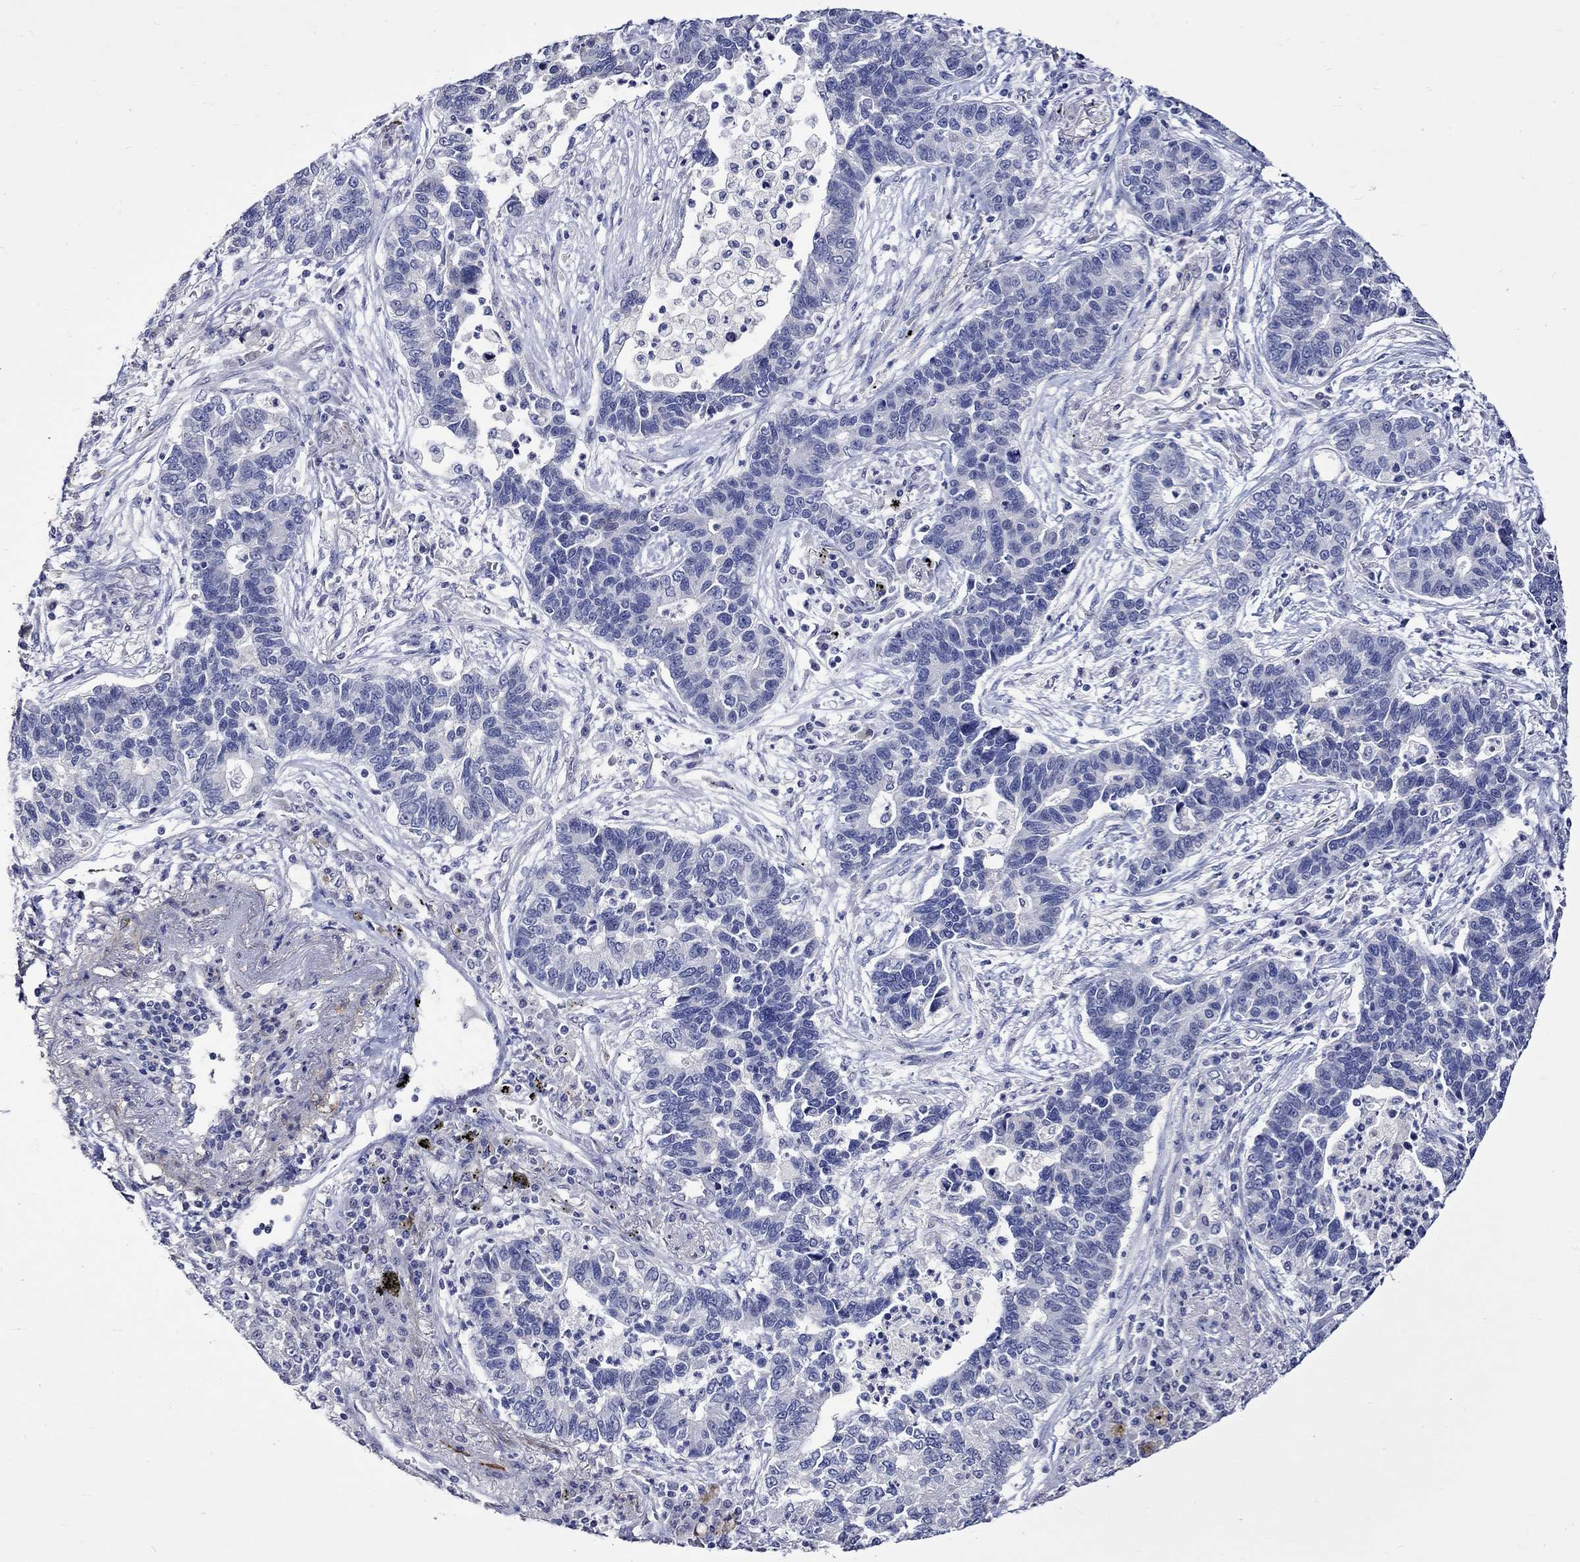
{"staining": {"intensity": "negative", "quantity": "none", "location": "none"}, "tissue": "lung cancer", "cell_type": "Tumor cells", "image_type": "cancer", "snomed": [{"axis": "morphology", "description": "Adenocarcinoma, NOS"}, {"axis": "topography", "description": "Lung"}], "caption": "Tumor cells show no significant expression in adenocarcinoma (lung). (IHC, brightfield microscopy, high magnification).", "gene": "CRYAB", "patient": {"sex": "female", "age": 57}}